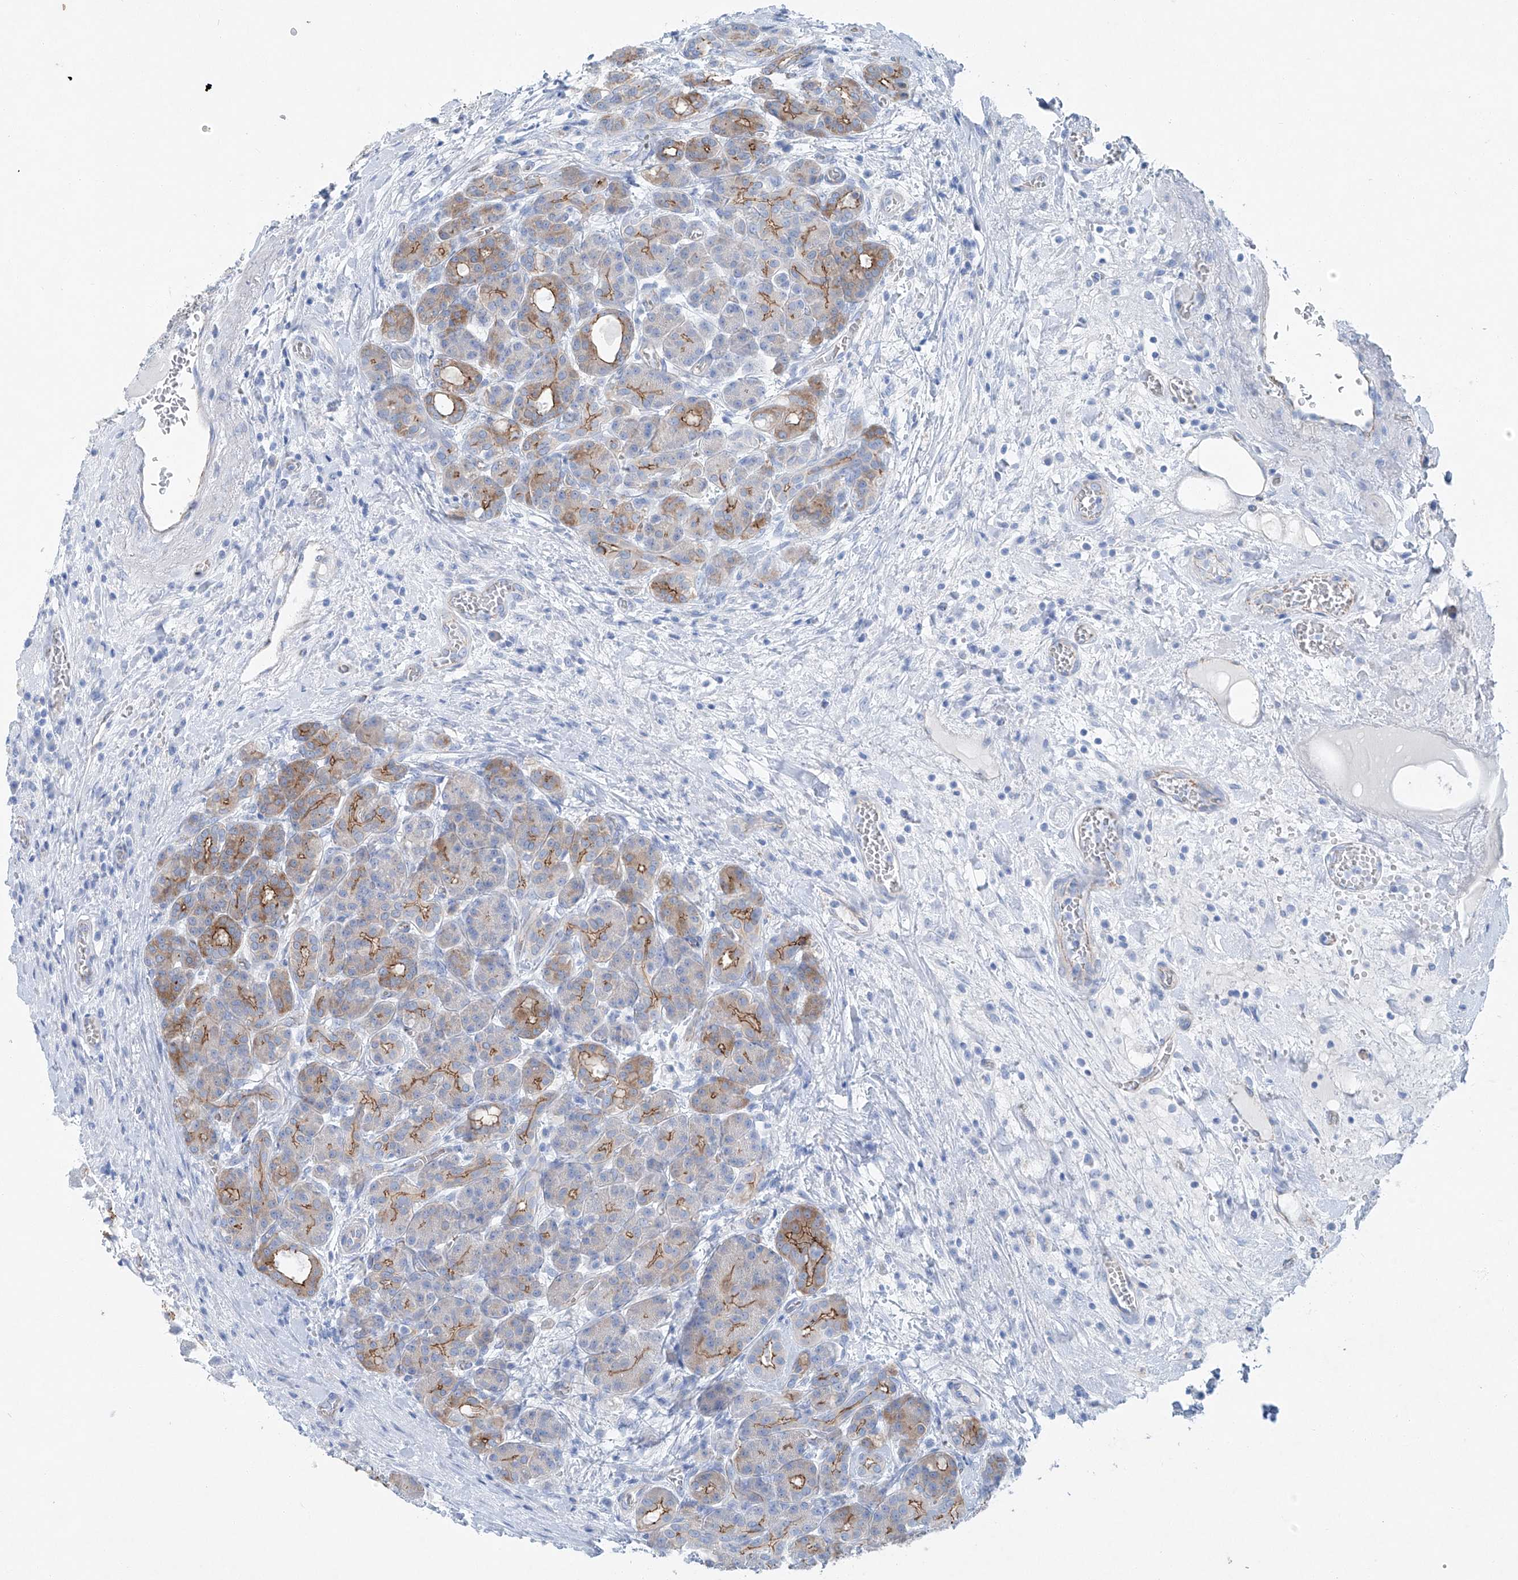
{"staining": {"intensity": "moderate", "quantity": "25%-75%", "location": "cytoplasmic/membranous"}, "tissue": "pancreas", "cell_type": "Exocrine glandular cells", "image_type": "normal", "snomed": [{"axis": "morphology", "description": "Normal tissue, NOS"}, {"axis": "topography", "description": "Pancreas"}], "caption": "Immunohistochemical staining of unremarkable pancreas demonstrates 25%-75% levels of moderate cytoplasmic/membranous protein staining in about 25%-75% of exocrine glandular cells. (Brightfield microscopy of DAB IHC at high magnification).", "gene": "MAGI1", "patient": {"sex": "male", "age": 63}}